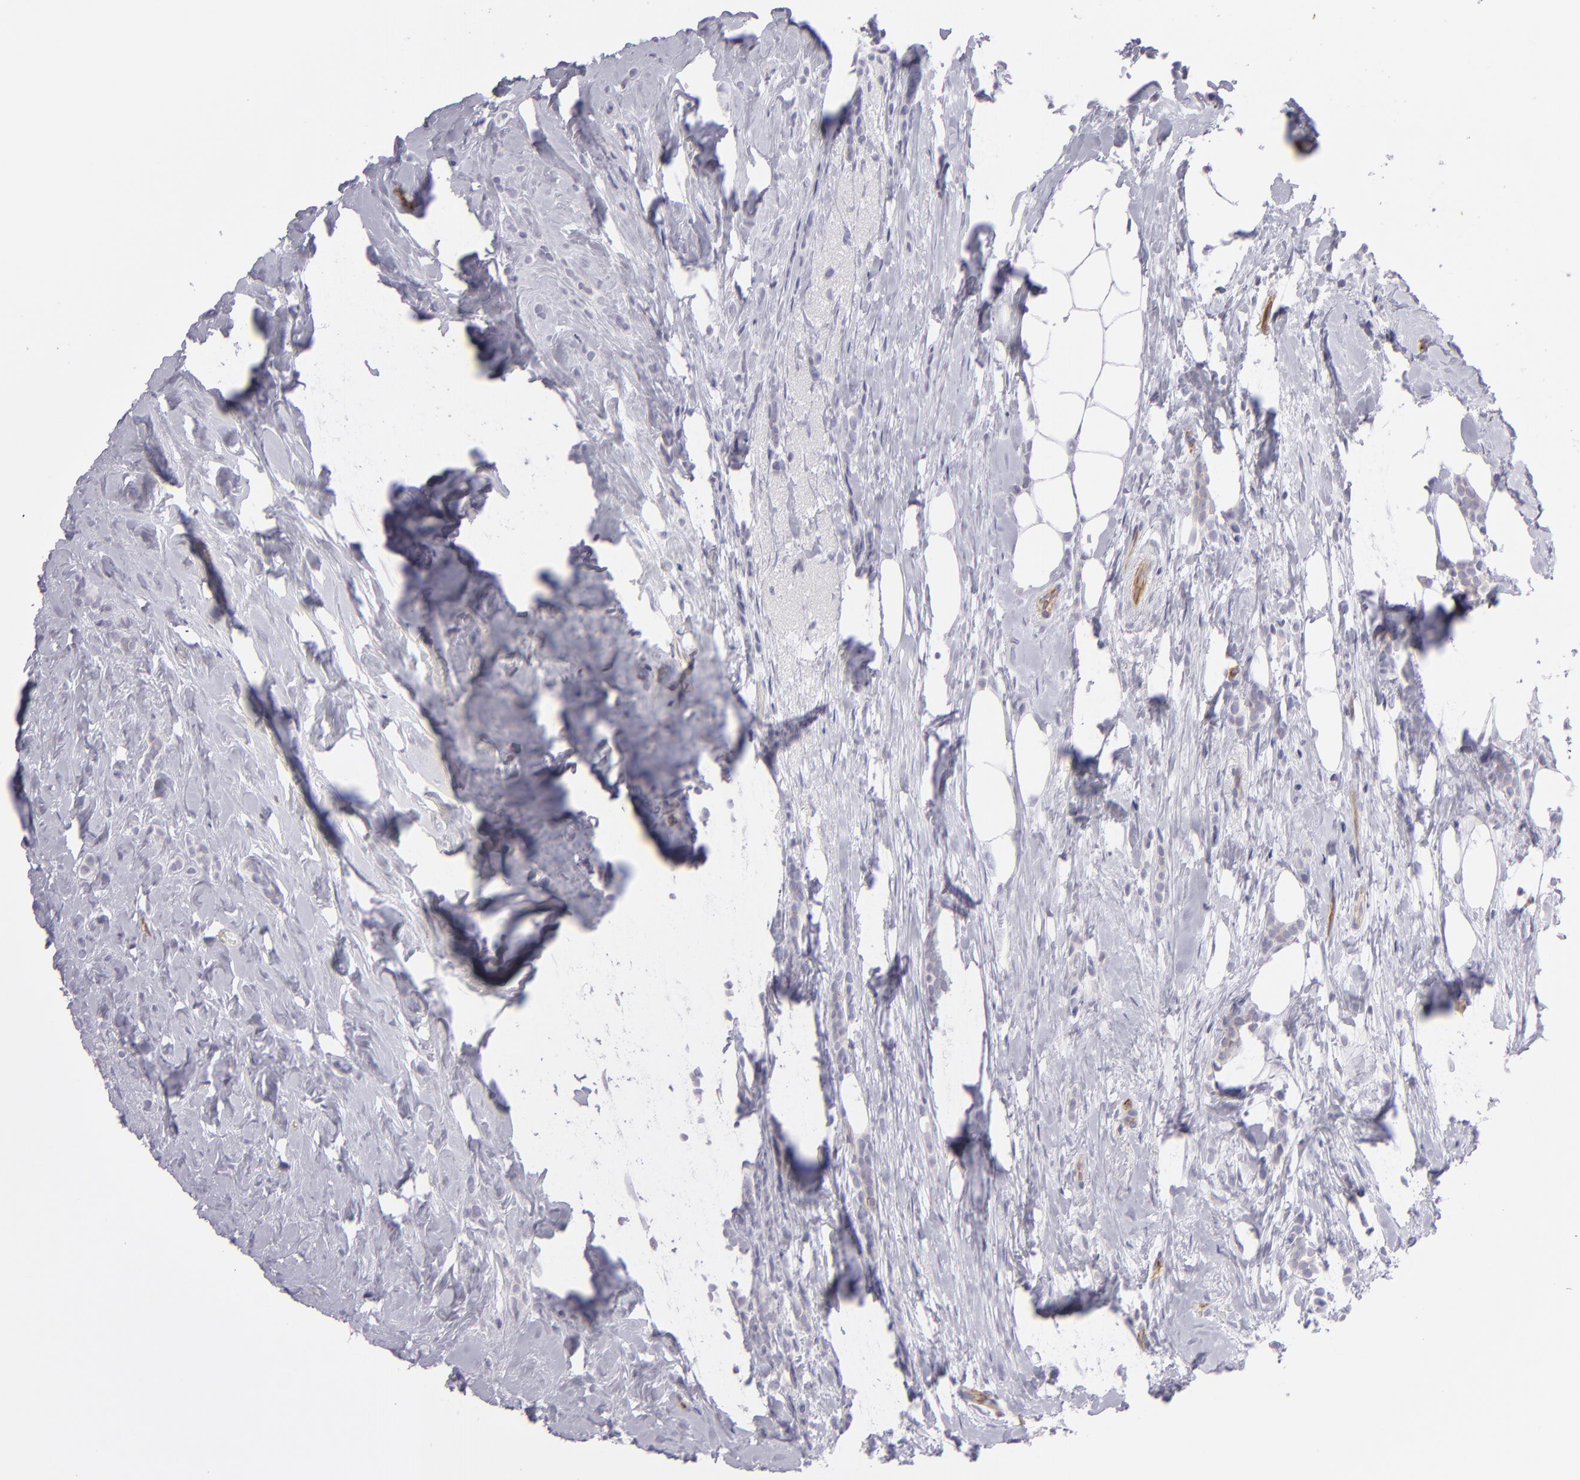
{"staining": {"intensity": "negative", "quantity": "none", "location": "none"}, "tissue": "breast cancer", "cell_type": "Tumor cells", "image_type": "cancer", "snomed": [{"axis": "morphology", "description": "Lobular carcinoma"}, {"axis": "topography", "description": "Breast"}], "caption": "Breast lobular carcinoma stained for a protein using IHC exhibits no expression tumor cells.", "gene": "THBD", "patient": {"sex": "female", "age": 56}}